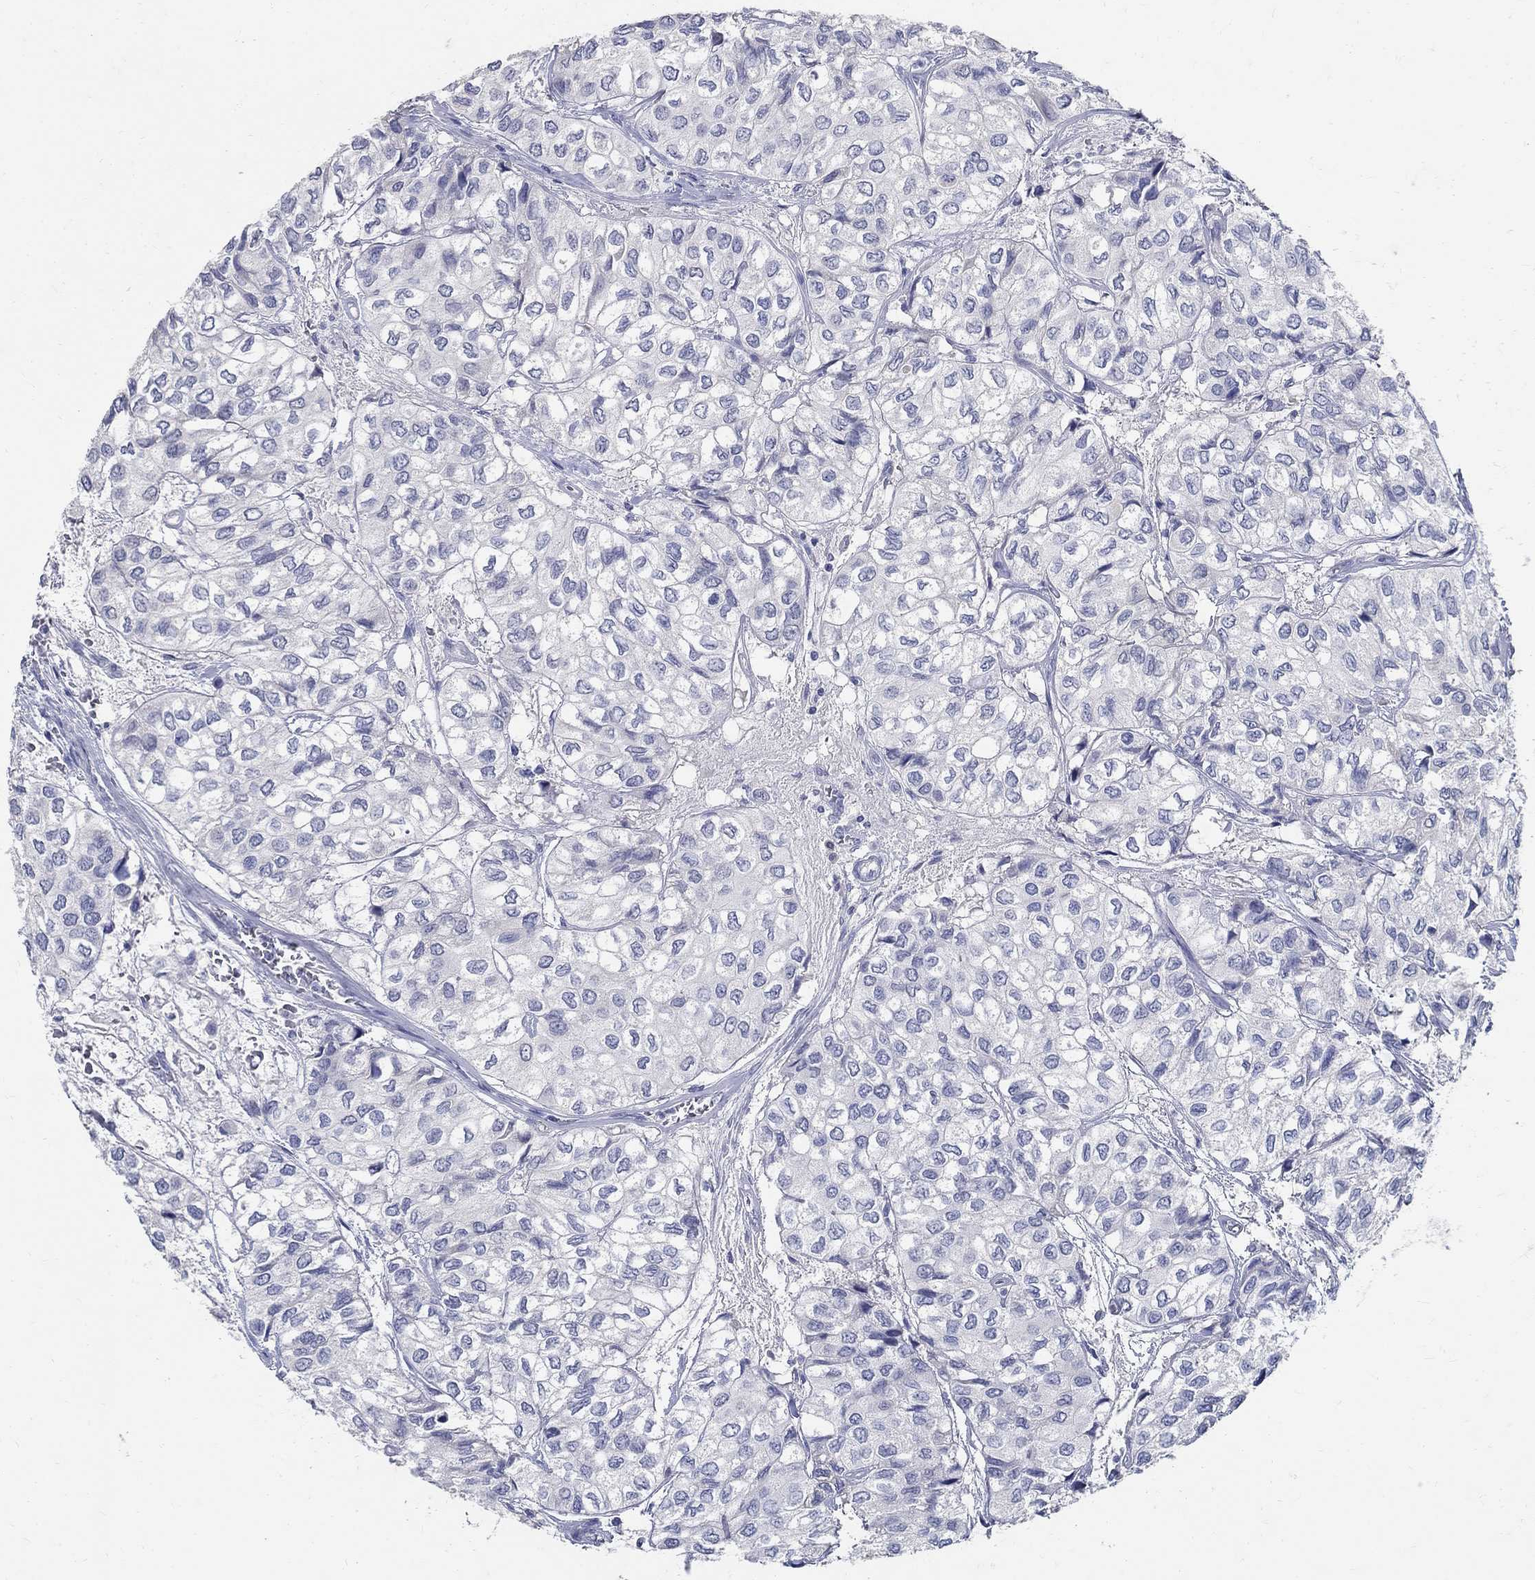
{"staining": {"intensity": "negative", "quantity": "none", "location": "none"}, "tissue": "urothelial cancer", "cell_type": "Tumor cells", "image_type": "cancer", "snomed": [{"axis": "morphology", "description": "Urothelial carcinoma, High grade"}, {"axis": "topography", "description": "Urinary bladder"}], "caption": "An immunohistochemistry (IHC) histopathology image of urothelial cancer is shown. There is no staining in tumor cells of urothelial cancer.", "gene": "SOX2", "patient": {"sex": "male", "age": 73}}